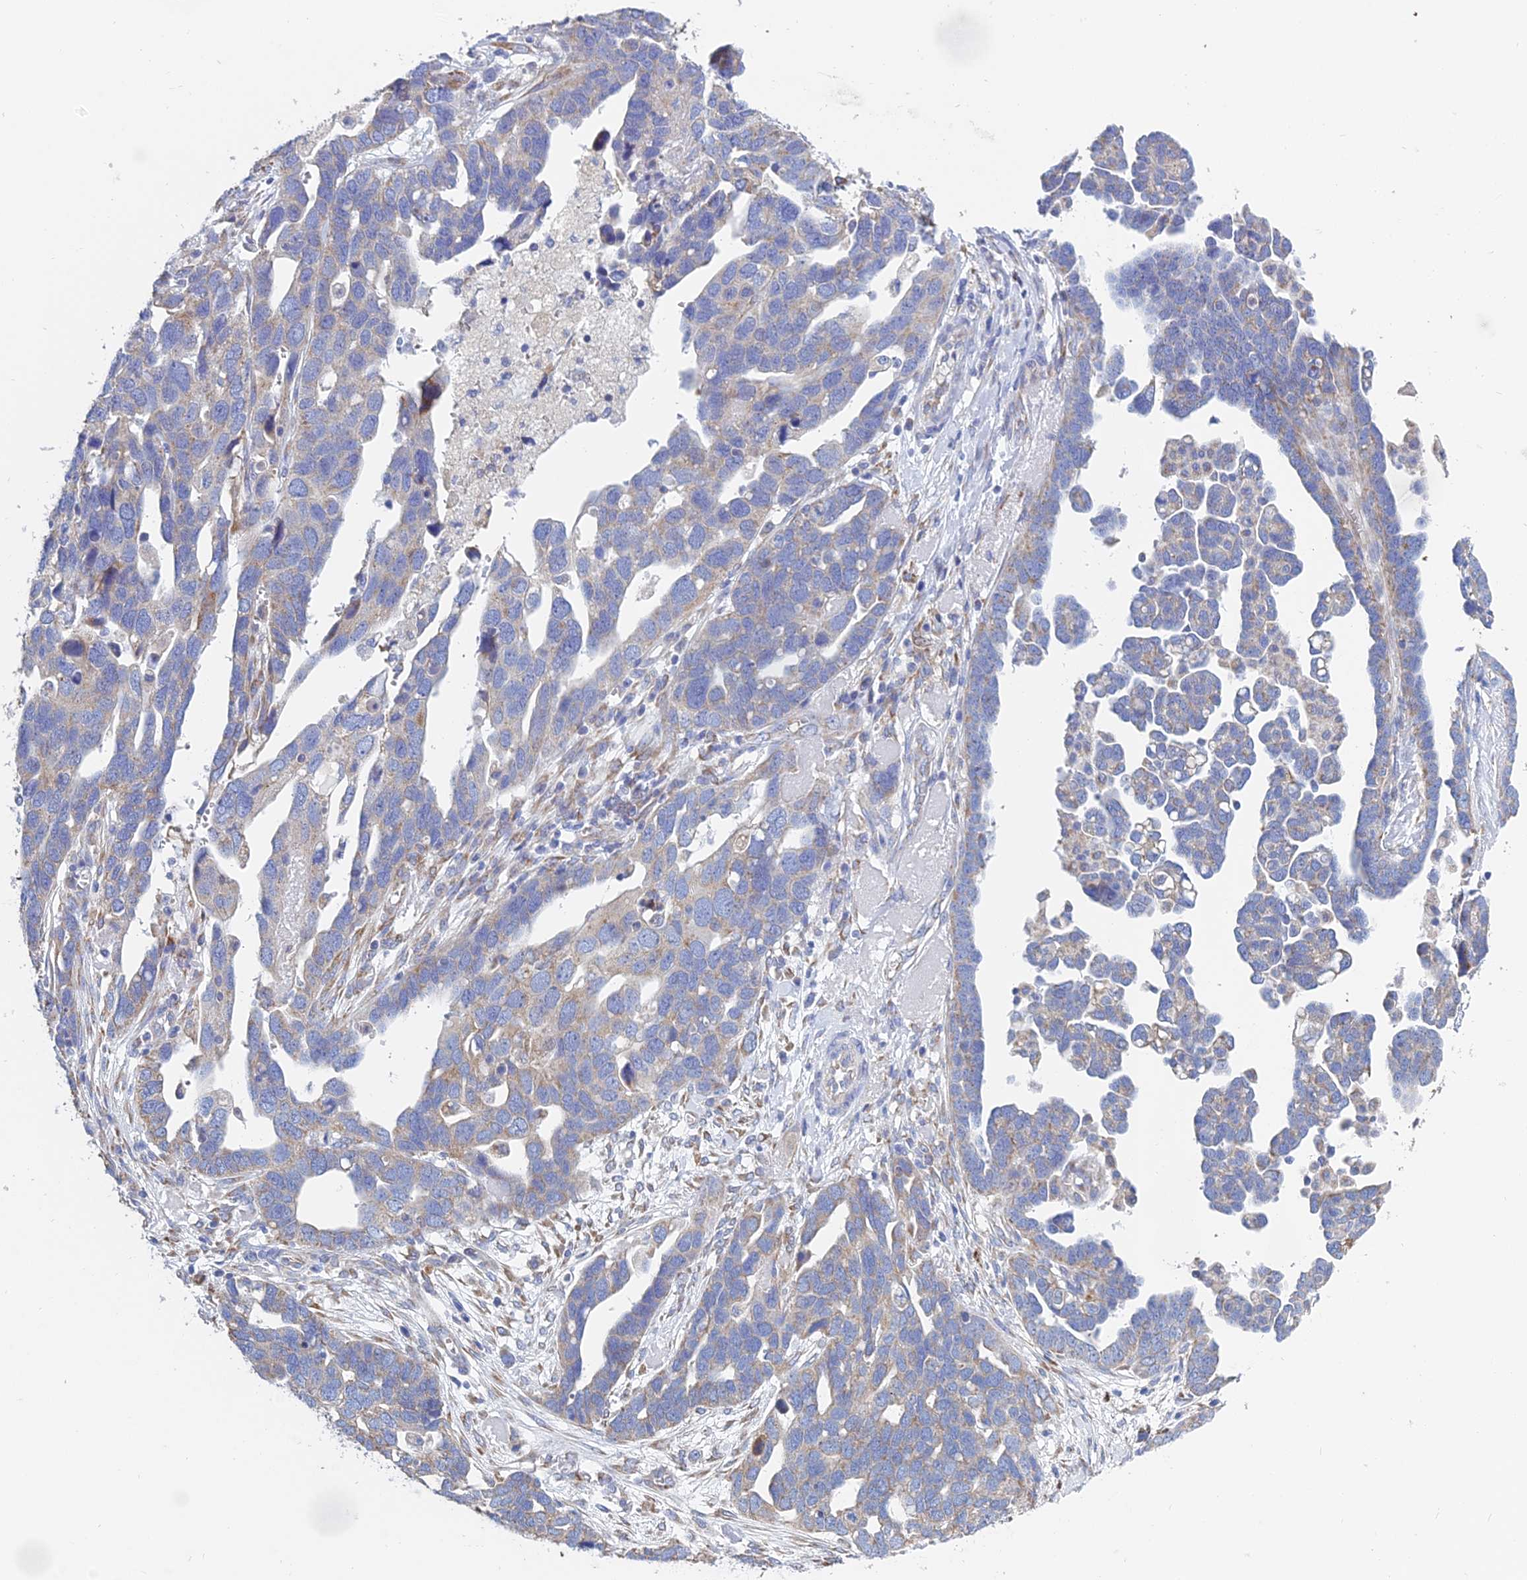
{"staining": {"intensity": "weak", "quantity": "25%-75%", "location": "cytoplasmic/membranous"}, "tissue": "ovarian cancer", "cell_type": "Tumor cells", "image_type": "cancer", "snomed": [{"axis": "morphology", "description": "Cystadenocarcinoma, serous, NOS"}, {"axis": "topography", "description": "Ovary"}], "caption": "Weak cytoplasmic/membranous protein staining is present in approximately 25%-75% of tumor cells in ovarian cancer (serous cystadenocarcinoma).", "gene": "CRACR2B", "patient": {"sex": "female", "age": 54}}